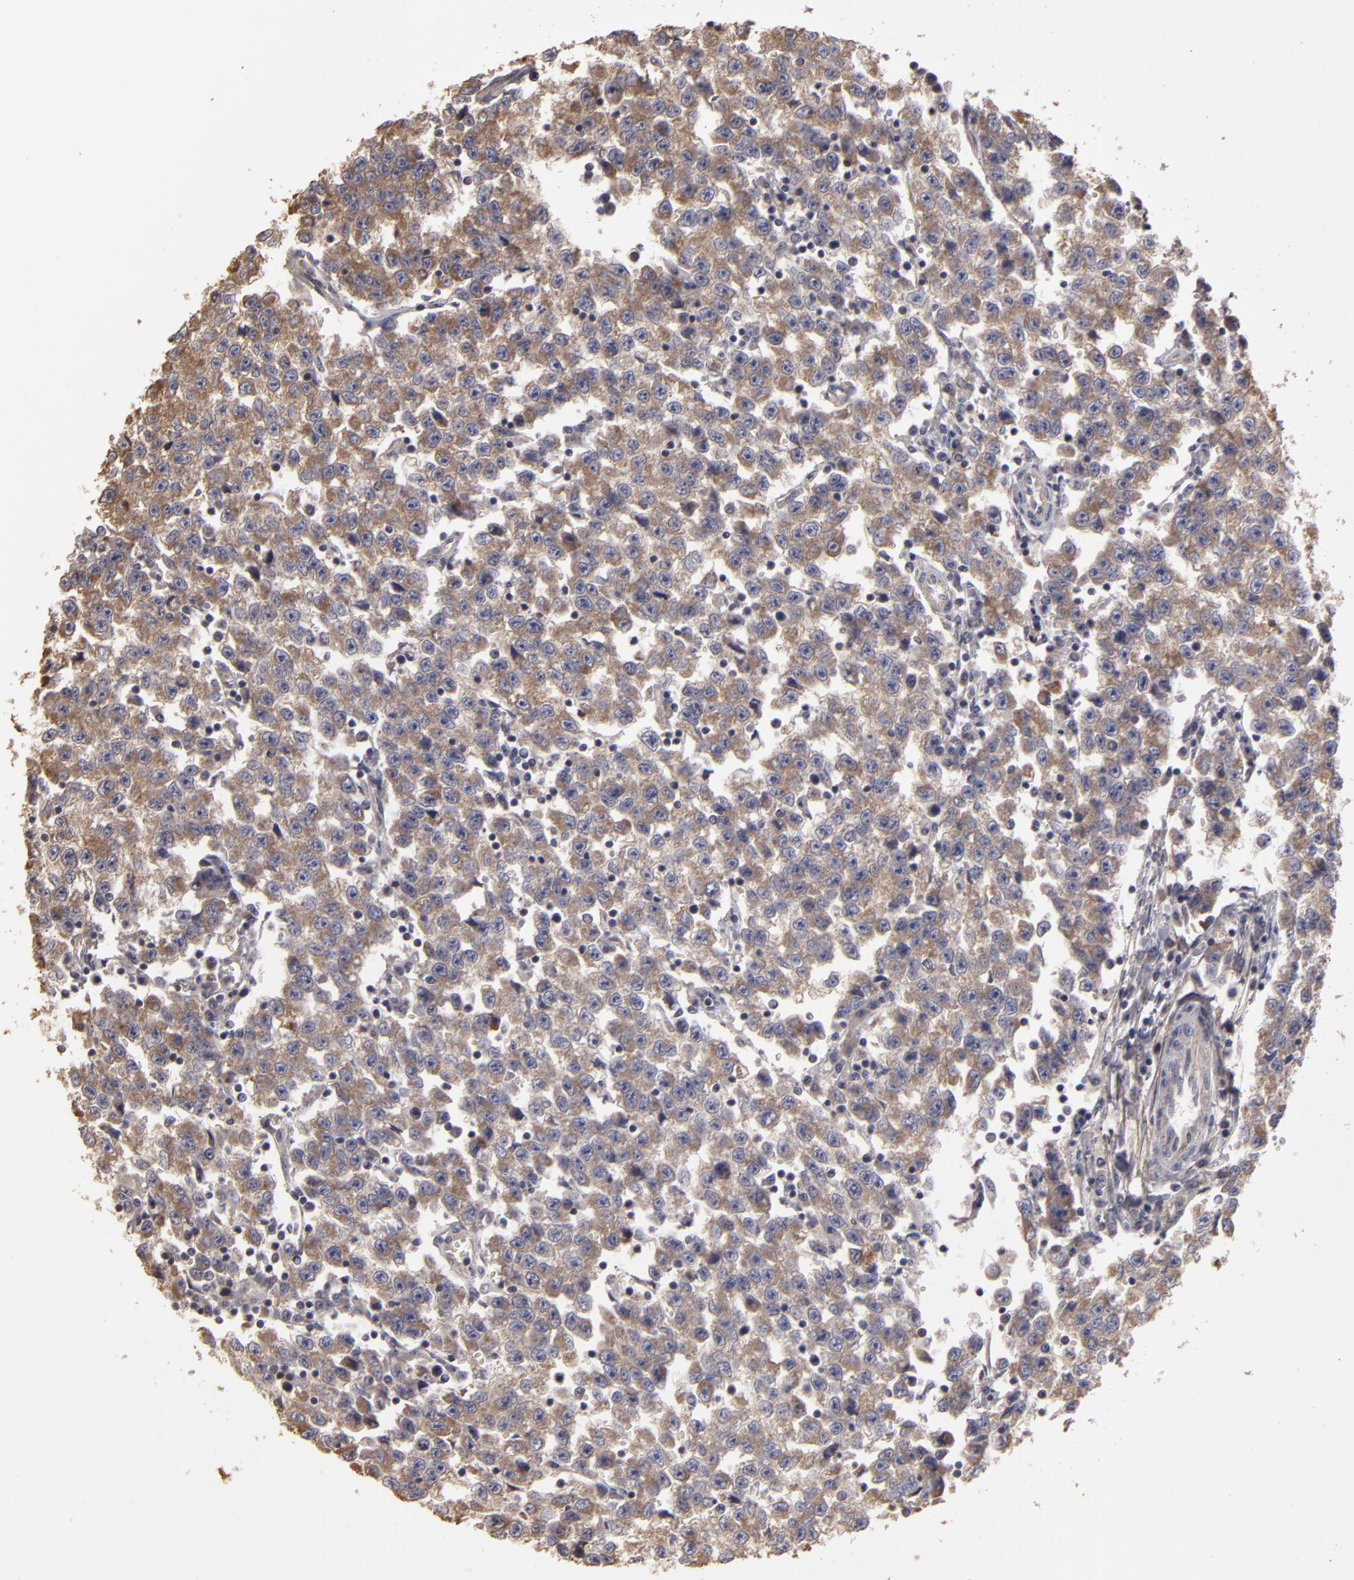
{"staining": {"intensity": "moderate", "quantity": ">75%", "location": "cytoplasmic/membranous"}, "tissue": "testis cancer", "cell_type": "Tumor cells", "image_type": "cancer", "snomed": [{"axis": "morphology", "description": "Seminoma, NOS"}, {"axis": "topography", "description": "Testis"}], "caption": "The immunohistochemical stain highlights moderate cytoplasmic/membranous expression in tumor cells of testis seminoma tissue.", "gene": "CD55", "patient": {"sex": "male", "age": 35}}